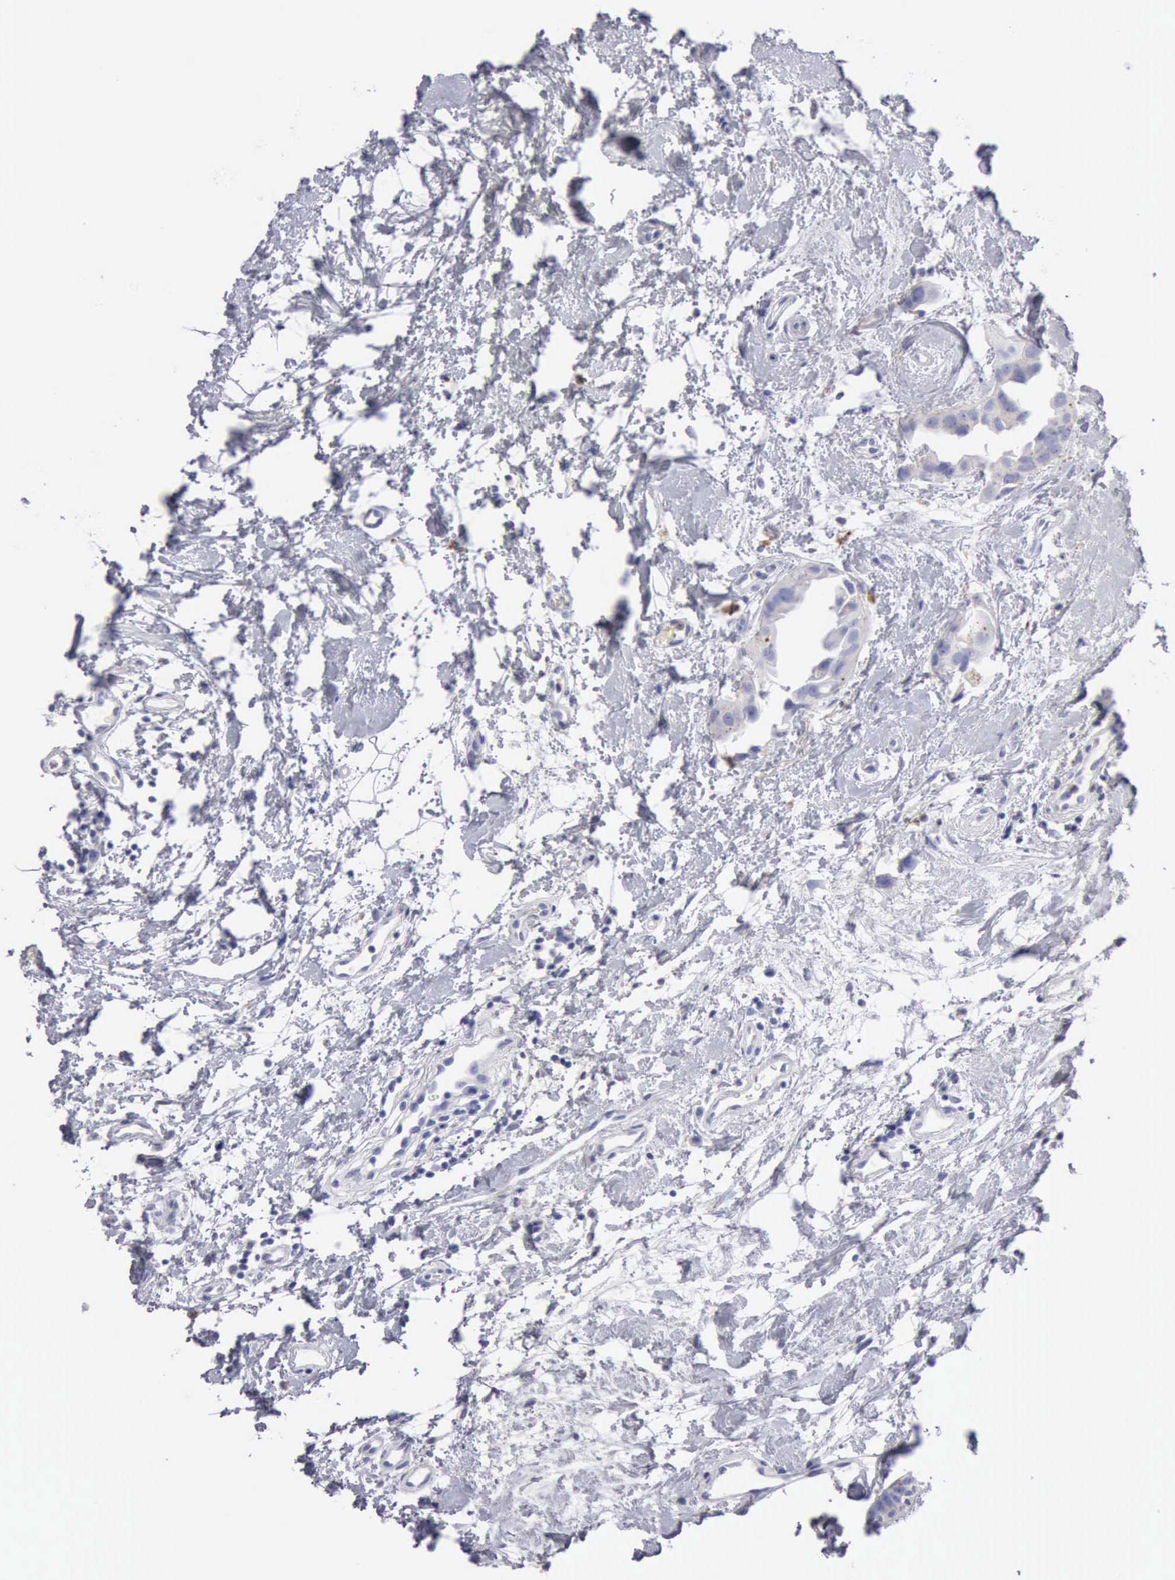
{"staining": {"intensity": "weak", "quantity": "<25%", "location": "cytoplasmic/membranous"}, "tissue": "breast cancer", "cell_type": "Tumor cells", "image_type": "cancer", "snomed": [{"axis": "morphology", "description": "Duct carcinoma"}, {"axis": "topography", "description": "Breast"}], "caption": "DAB immunohistochemical staining of breast intraductal carcinoma demonstrates no significant expression in tumor cells.", "gene": "CTSS", "patient": {"sex": "female", "age": 40}}